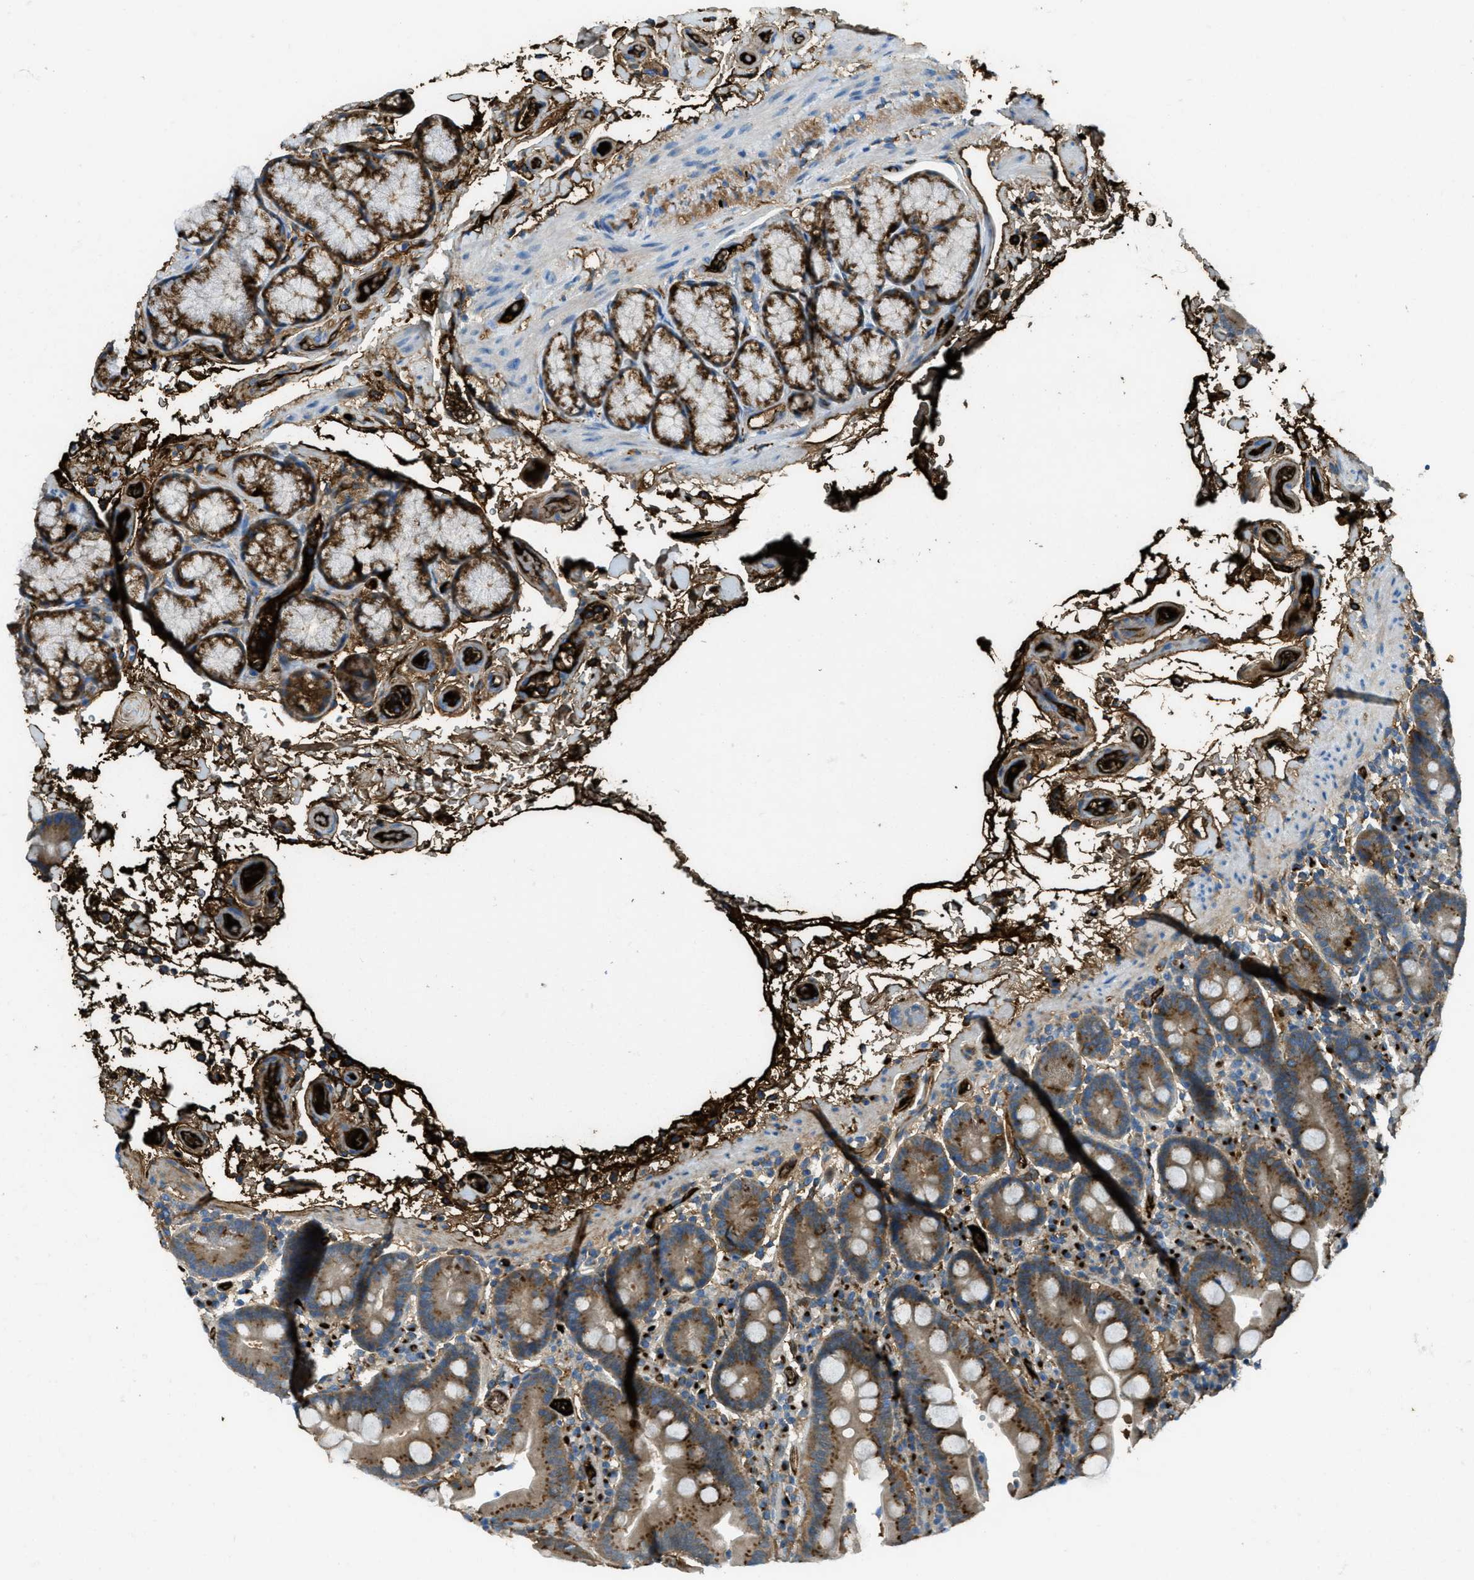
{"staining": {"intensity": "moderate", "quantity": ">75%", "location": "cytoplasmic/membranous"}, "tissue": "duodenum", "cell_type": "Glandular cells", "image_type": "normal", "snomed": [{"axis": "morphology", "description": "Normal tissue, NOS"}, {"axis": "topography", "description": "Small intestine, NOS"}], "caption": "A medium amount of moderate cytoplasmic/membranous staining is identified in about >75% of glandular cells in normal duodenum.", "gene": "TRIM59", "patient": {"sex": "female", "age": 71}}